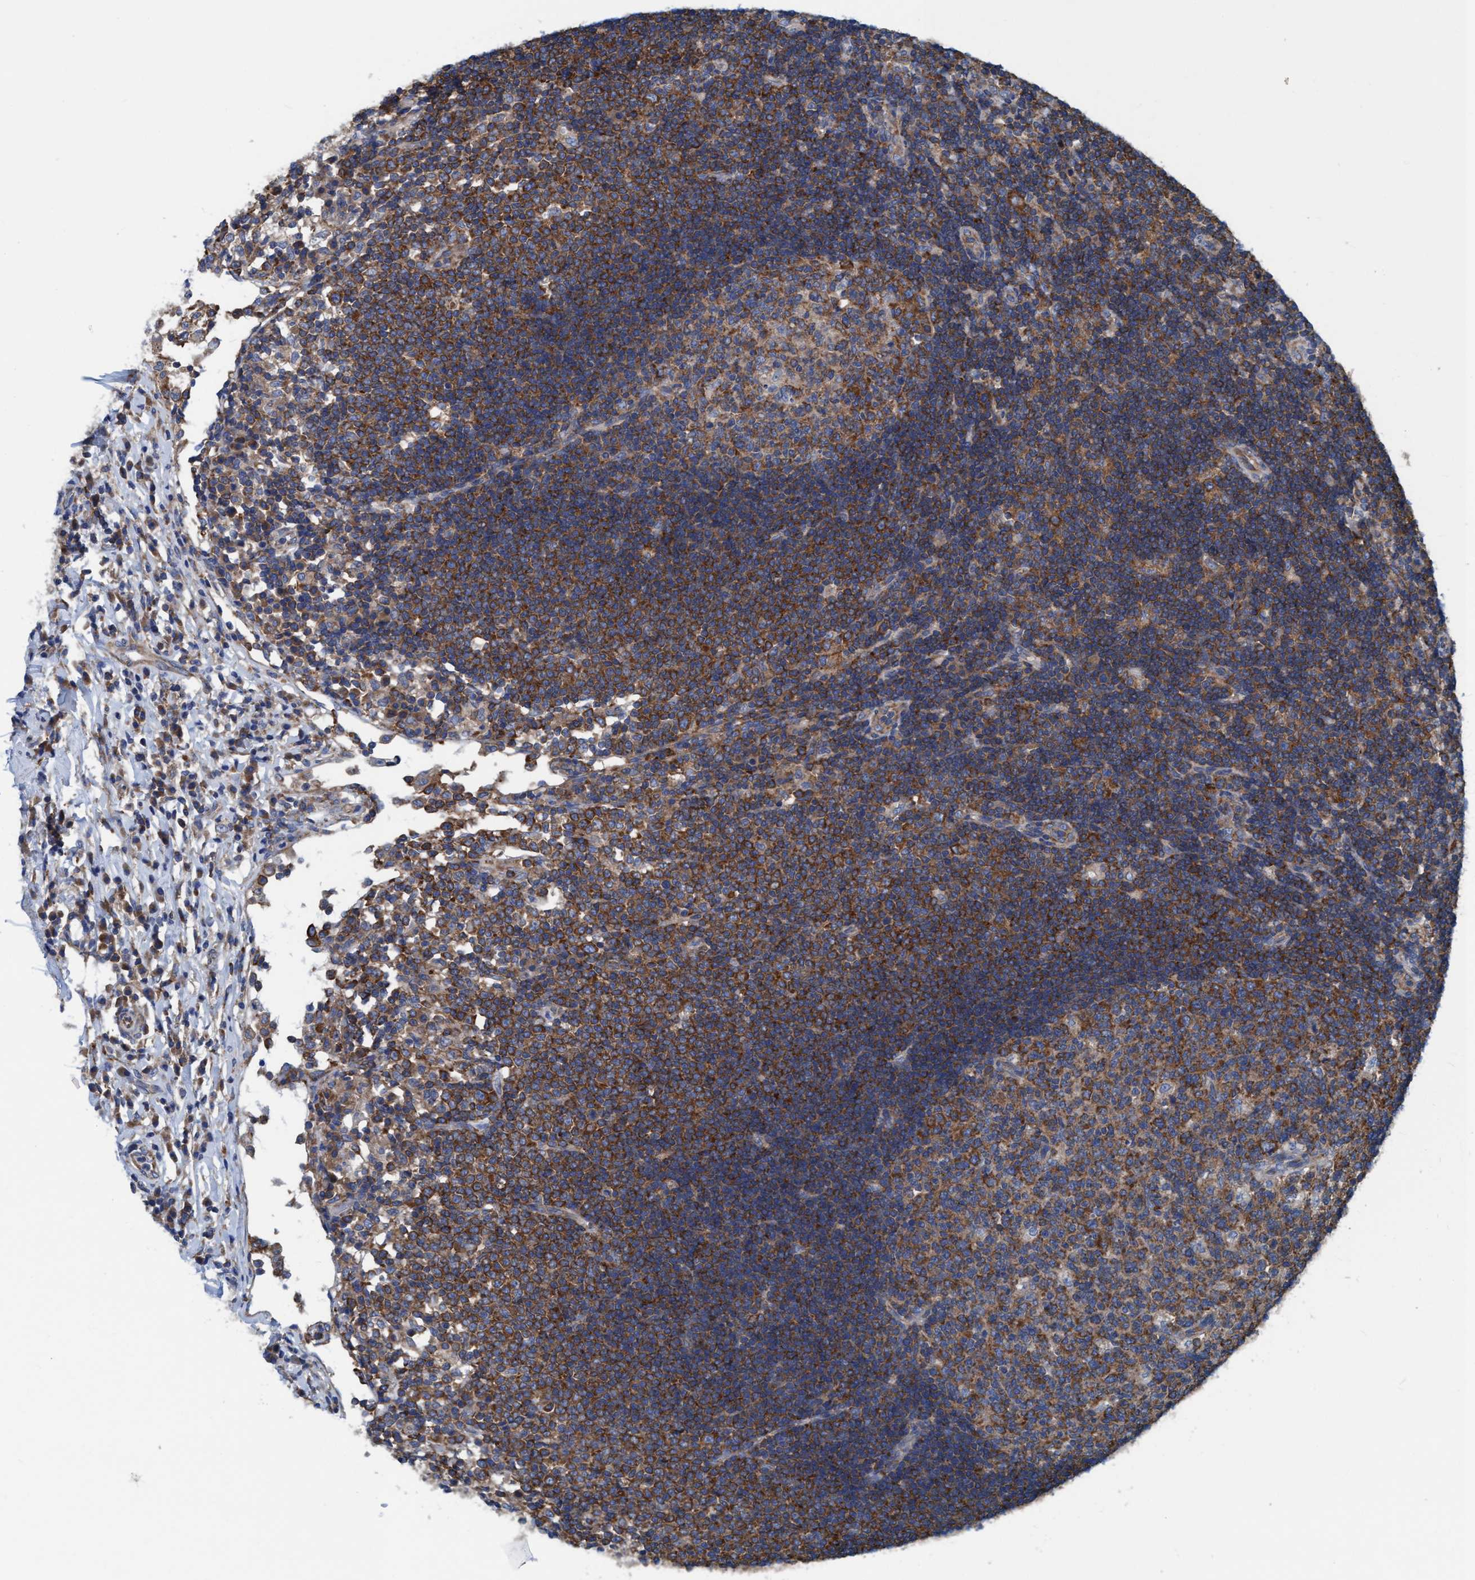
{"staining": {"intensity": "moderate", "quantity": ">75%", "location": "cytoplasmic/membranous"}, "tissue": "lymph node", "cell_type": "Germinal center cells", "image_type": "normal", "snomed": [{"axis": "morphology", "description": "Normal tissue, NOS"}, {"axis": "topography", "description": "Lymph node"}], "caption": "A photomicrograph showing moderate cytoplasmic/membranous expression in about >75% of germinal center cells in normal lymph node, as visualized by brown immunohistochemical staining.", "gene": "NMT1", "patient": {"sex": "female", "age": 53}}